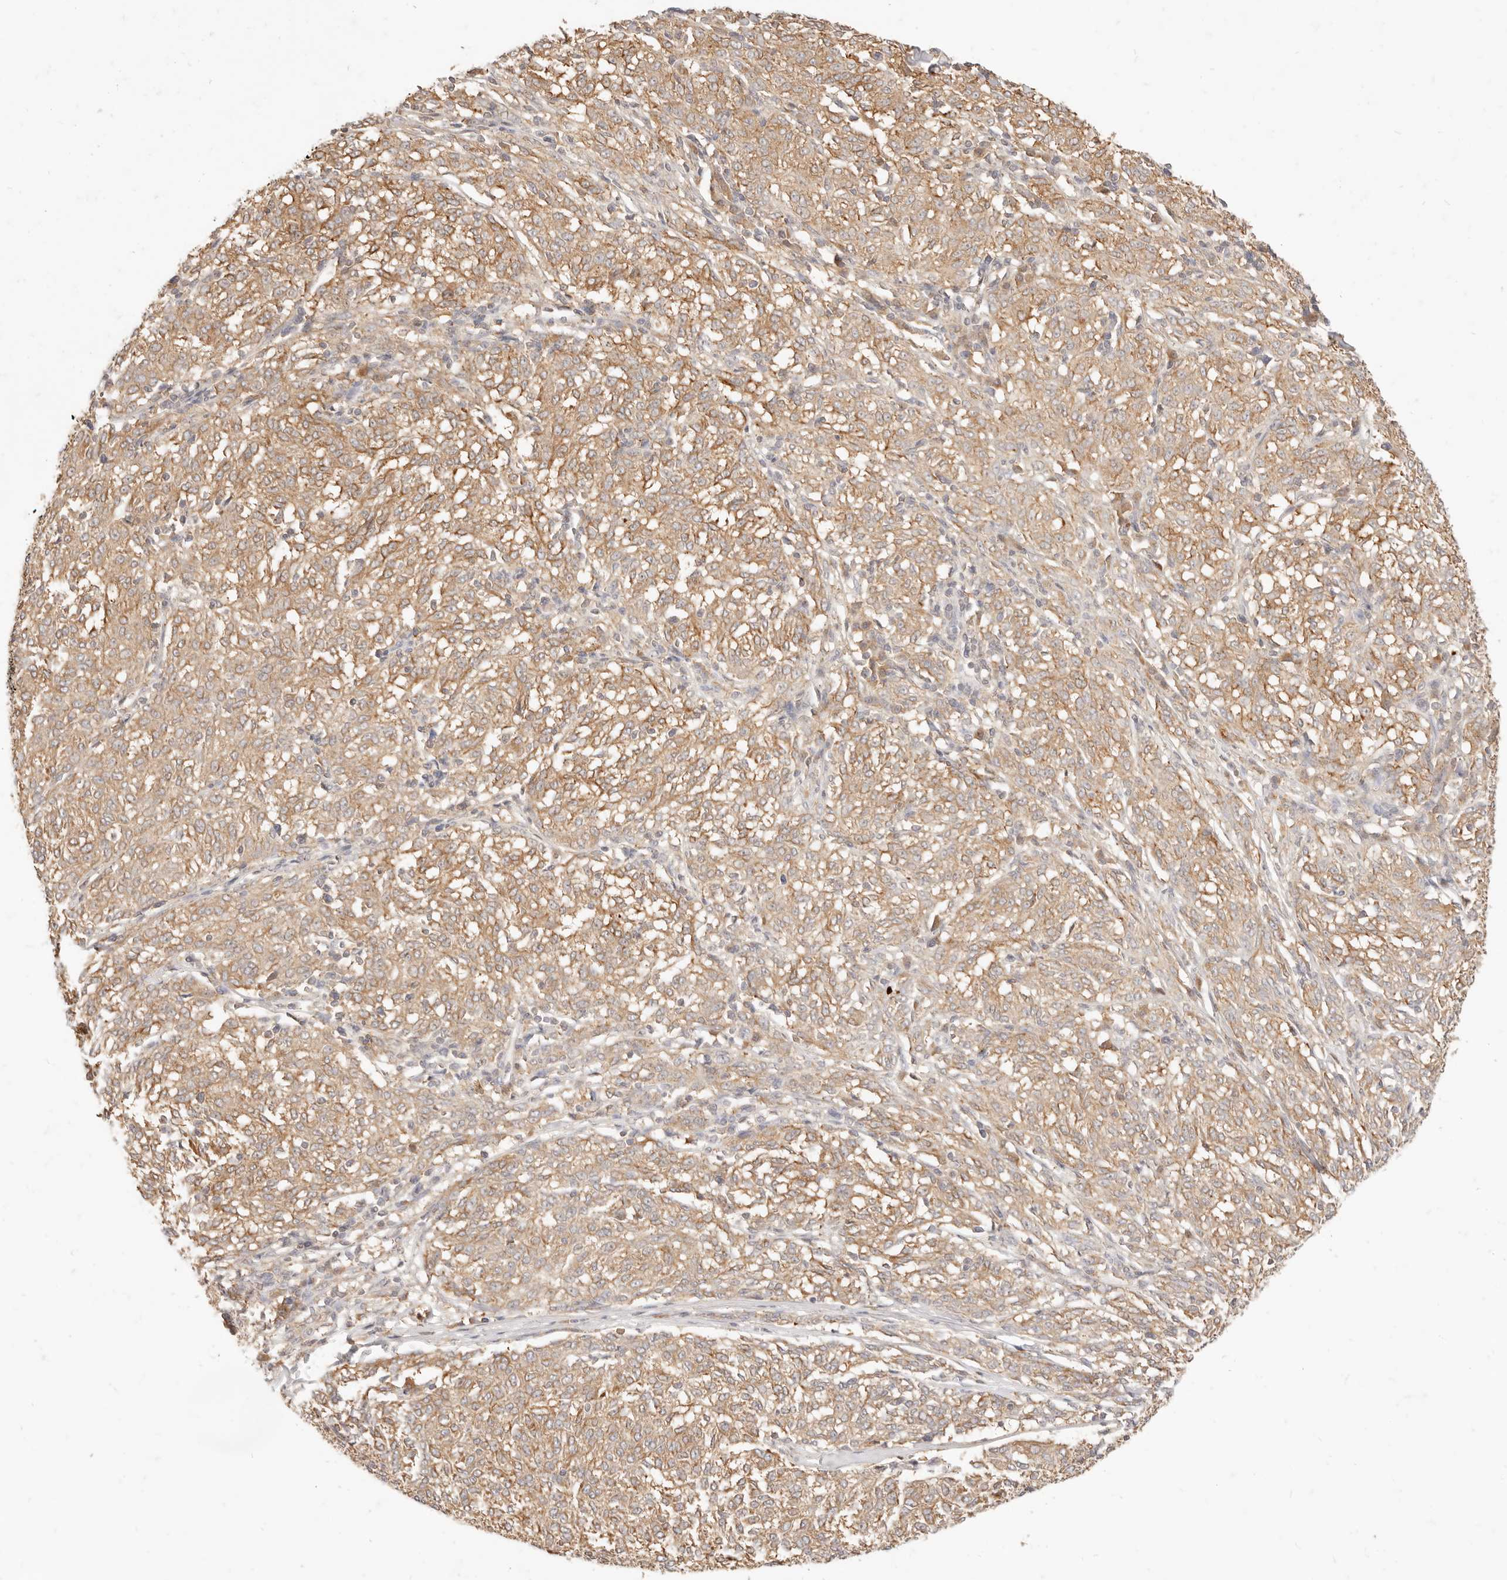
{"staining": {"intensity": "weak", "quantity": ">75%", "location": "cytoplasmic/membranous"}, "tissue": "melanoma", "cell_type": "Tumor cells", "image_type": "cancer", "snomed": [{"axis": "morphology", "description": "Malignant melanoma, NOS"}, {"axis": "topography", "description": "Skin"}], "caption": "Malignant melanoma stained with immunohistochemistry demonstrates weak cytoplasmic/membranous staining in about >75% of tumor cells.", "gene": "TMTC2", "patient": {"sex": "female", "age": 72}}